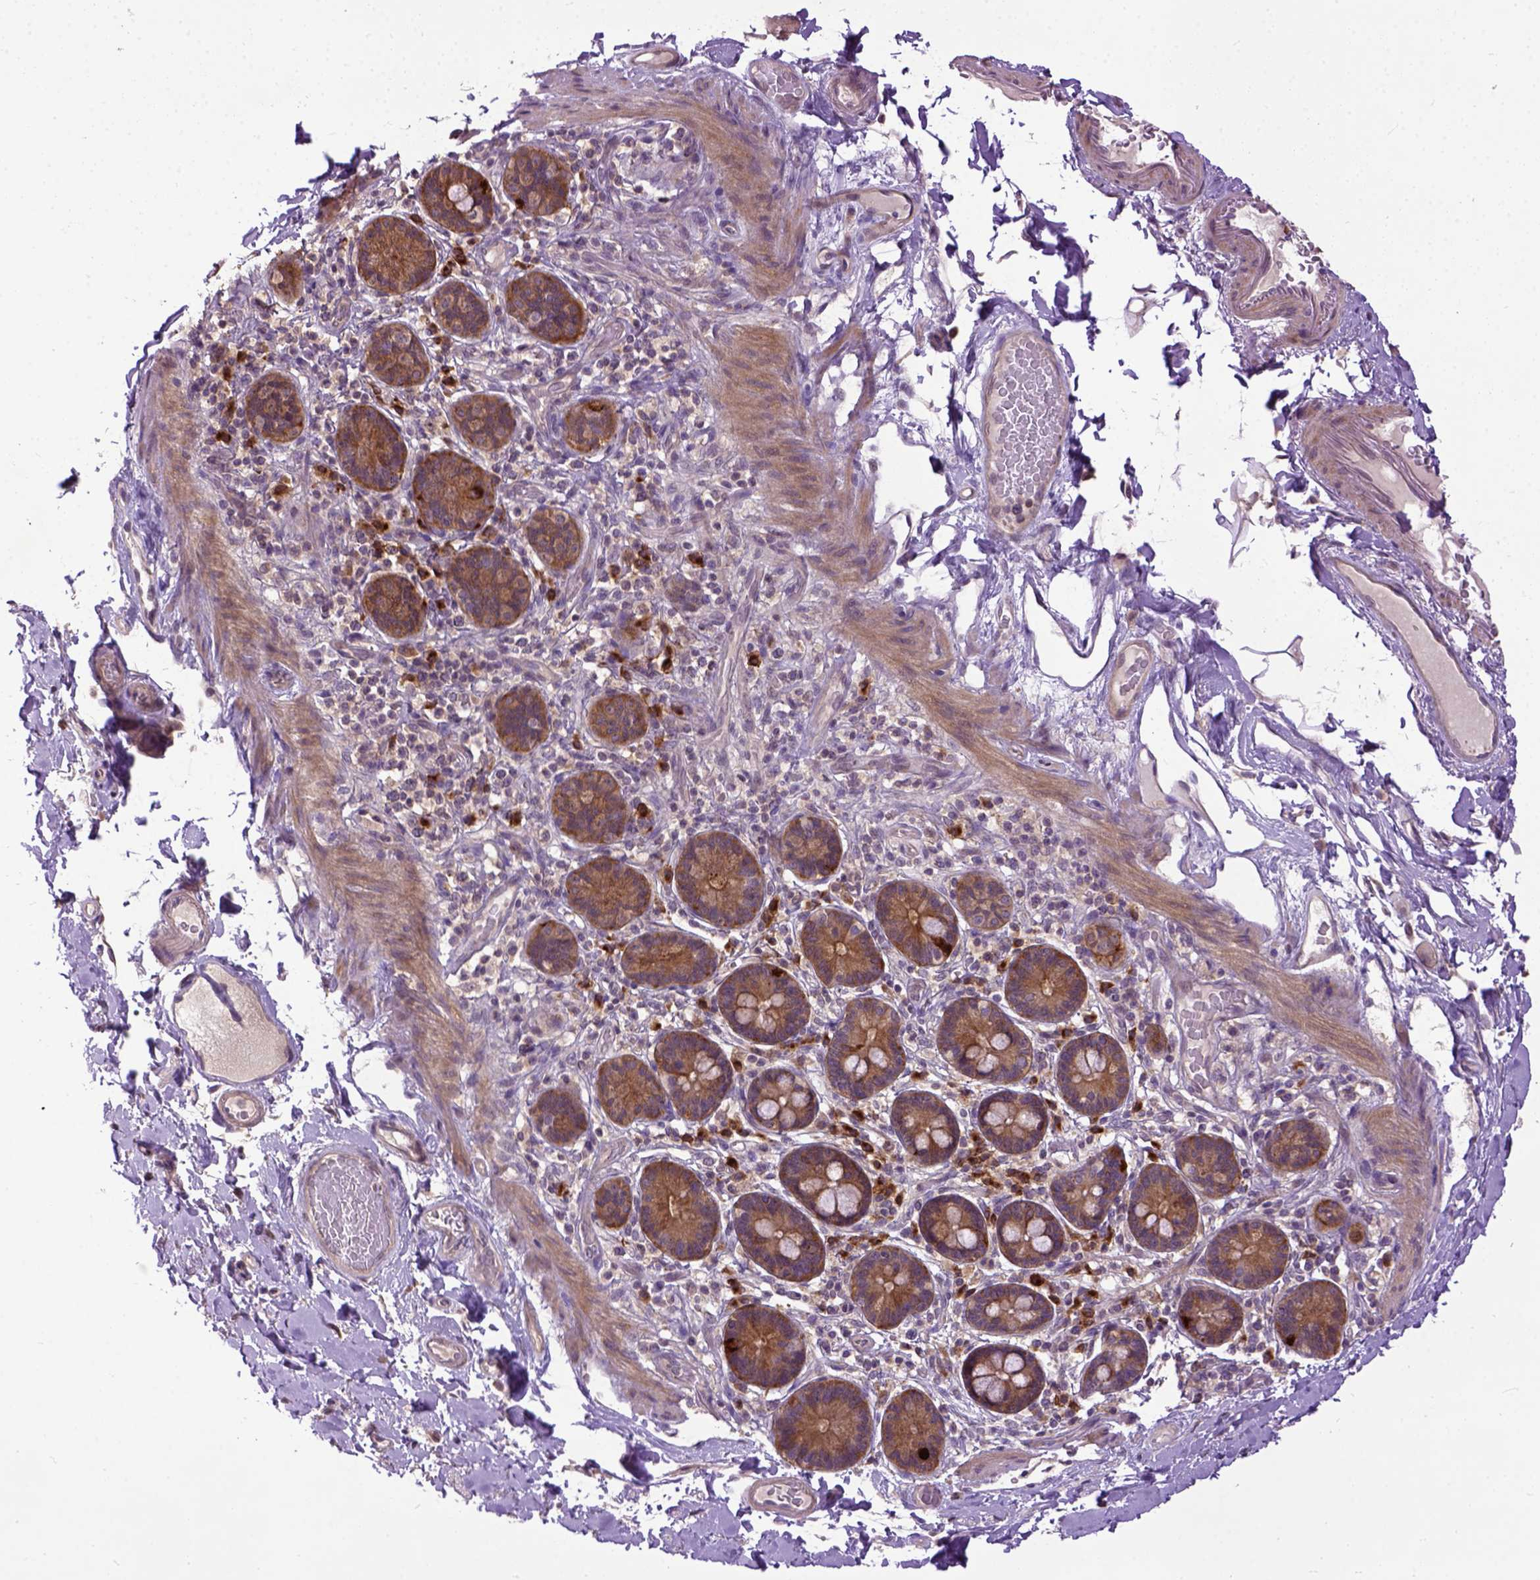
{"staining": {"intensity": "moderate", "quantity": ">75%", "location": "cytoplasmic/membranous"}, "tissue": "smooth muscle", "cell_type": "Smooth muscle cells", "image_type": "normal", "snomed": [{"axis": "morphology", "description": "Normal tissue, NOS"}, {"axis": "topography", "description": "Smooth muscle"}, {"axis": "topography", "description": "Colon"}], "caption": "A medium amount of moderate cytoplasmic/membranous expression is appreciated in about >75% of smooth muscle cells in benign smooth muscle.", "gene": "CPNE1", "patient": {"sex": "male", "age": 73}}